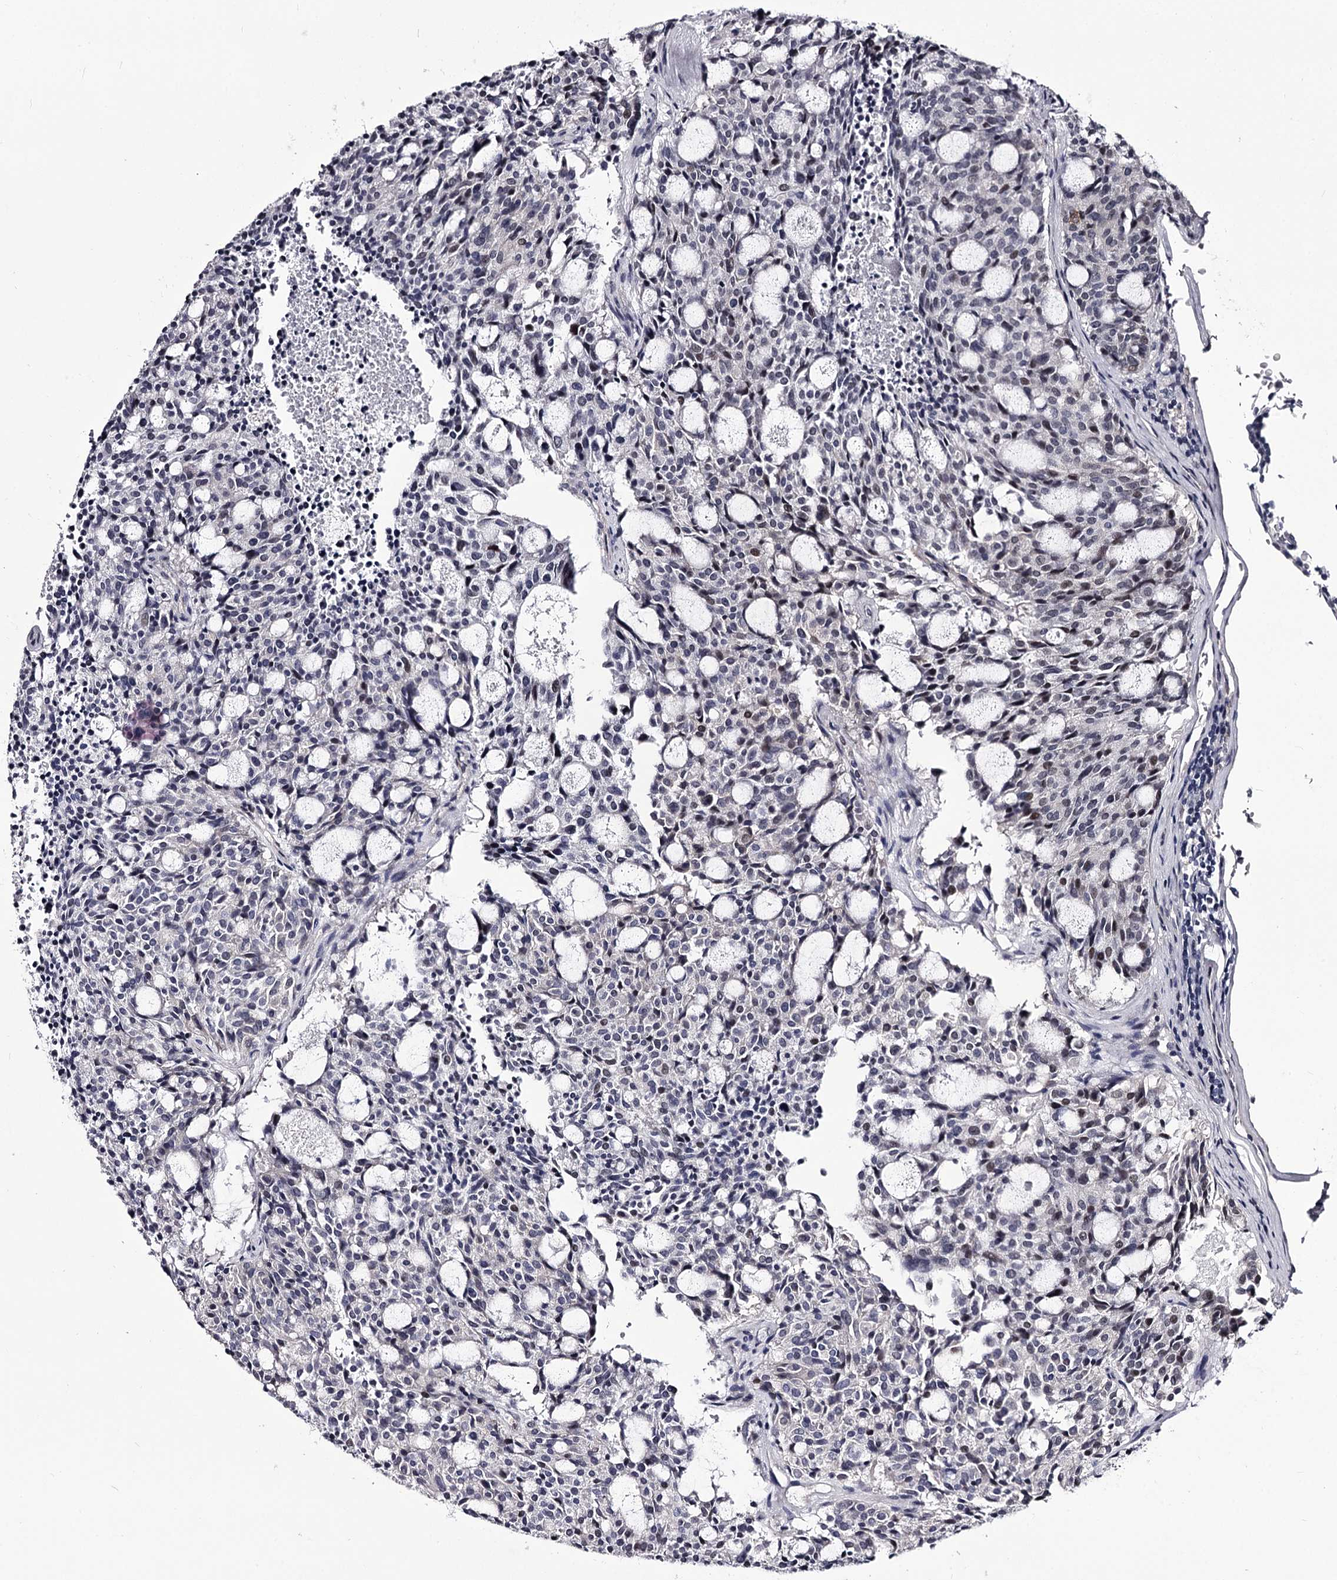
{"staining": {"intensity": "negative", "quantity": "none", "location": "none"}, "tissue": "carcinoid", "cell_type": "Tumor cells", "image_type": "cancer", "snomed": [{"axis": "morphology", "description": "Carcinoid, malignant, NOS"}, {"axis": "topography", "description": "Pancreas"}], "caption": "Immunohistochemistry (IHC) of carcinoid reveals no expression in tumor cells. (DAB immunohistochemistry (IHC) visualized using brightfield microscopy, high magnification).", "gene": "OVOL2", "patient": {"sex": "female", "age": 54}}